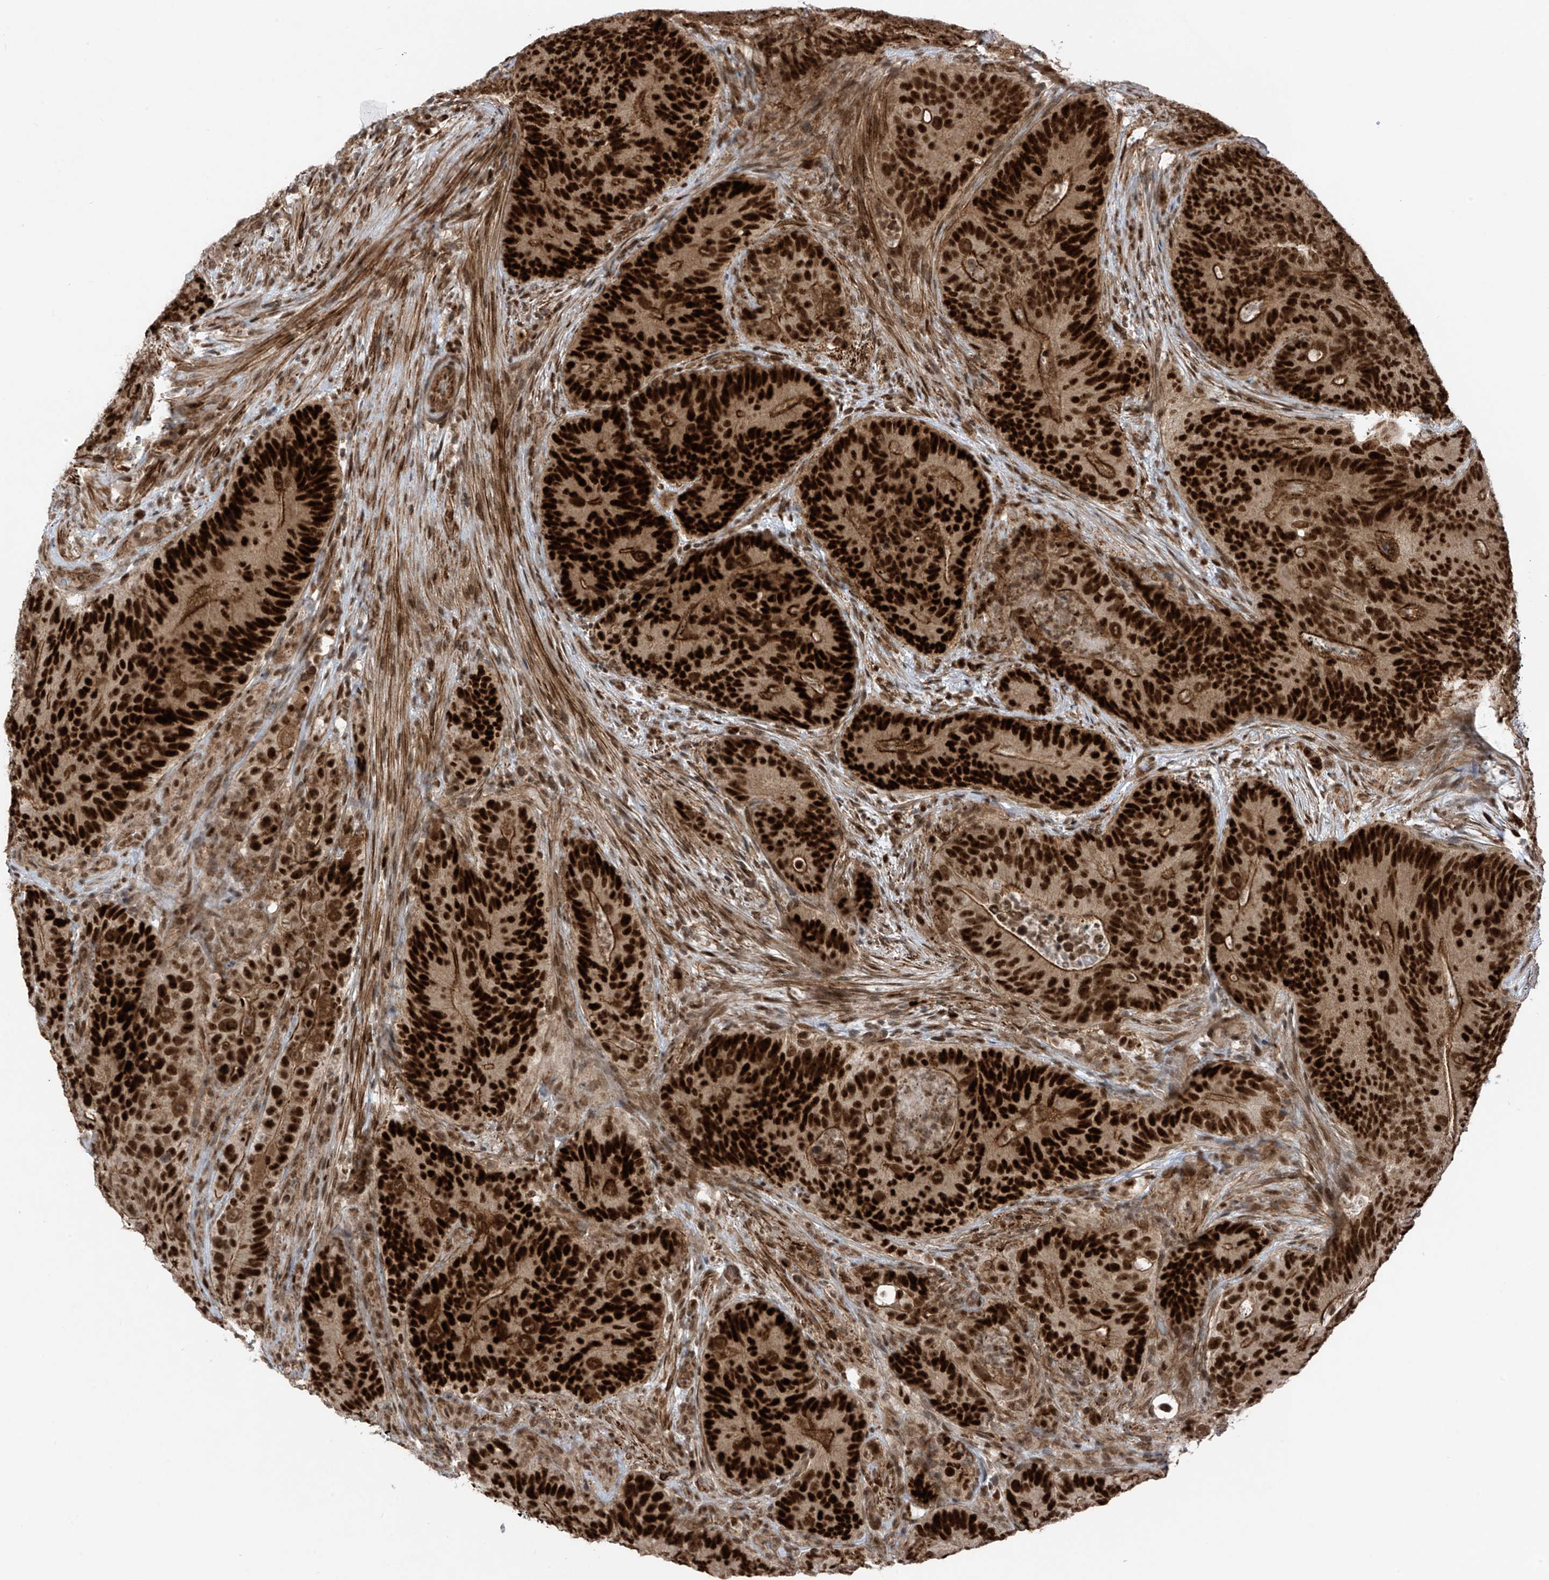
{"staining": {"intensity": "strong", "quantity": ">75%", "location": "cytoplasmic/membranous,nuclear"}, "tissue": "colorectal cancer", "cell_type": "Tumor cells", "image_type": "cancer", "snomed": [{"axis": "morphology", "description": "Normal tissue, NOS"}, {"axis": "topography", "description": "Colon"}], "caption": "There is high levels of strong cytoplasmic/membranous and nuclear staining in tumor cells of colorectal cancer, as demonstrated by immunohistochemical staining (brown color).", "gene": "REPIN1", "patient": {"sex": "female", "age": 82}}